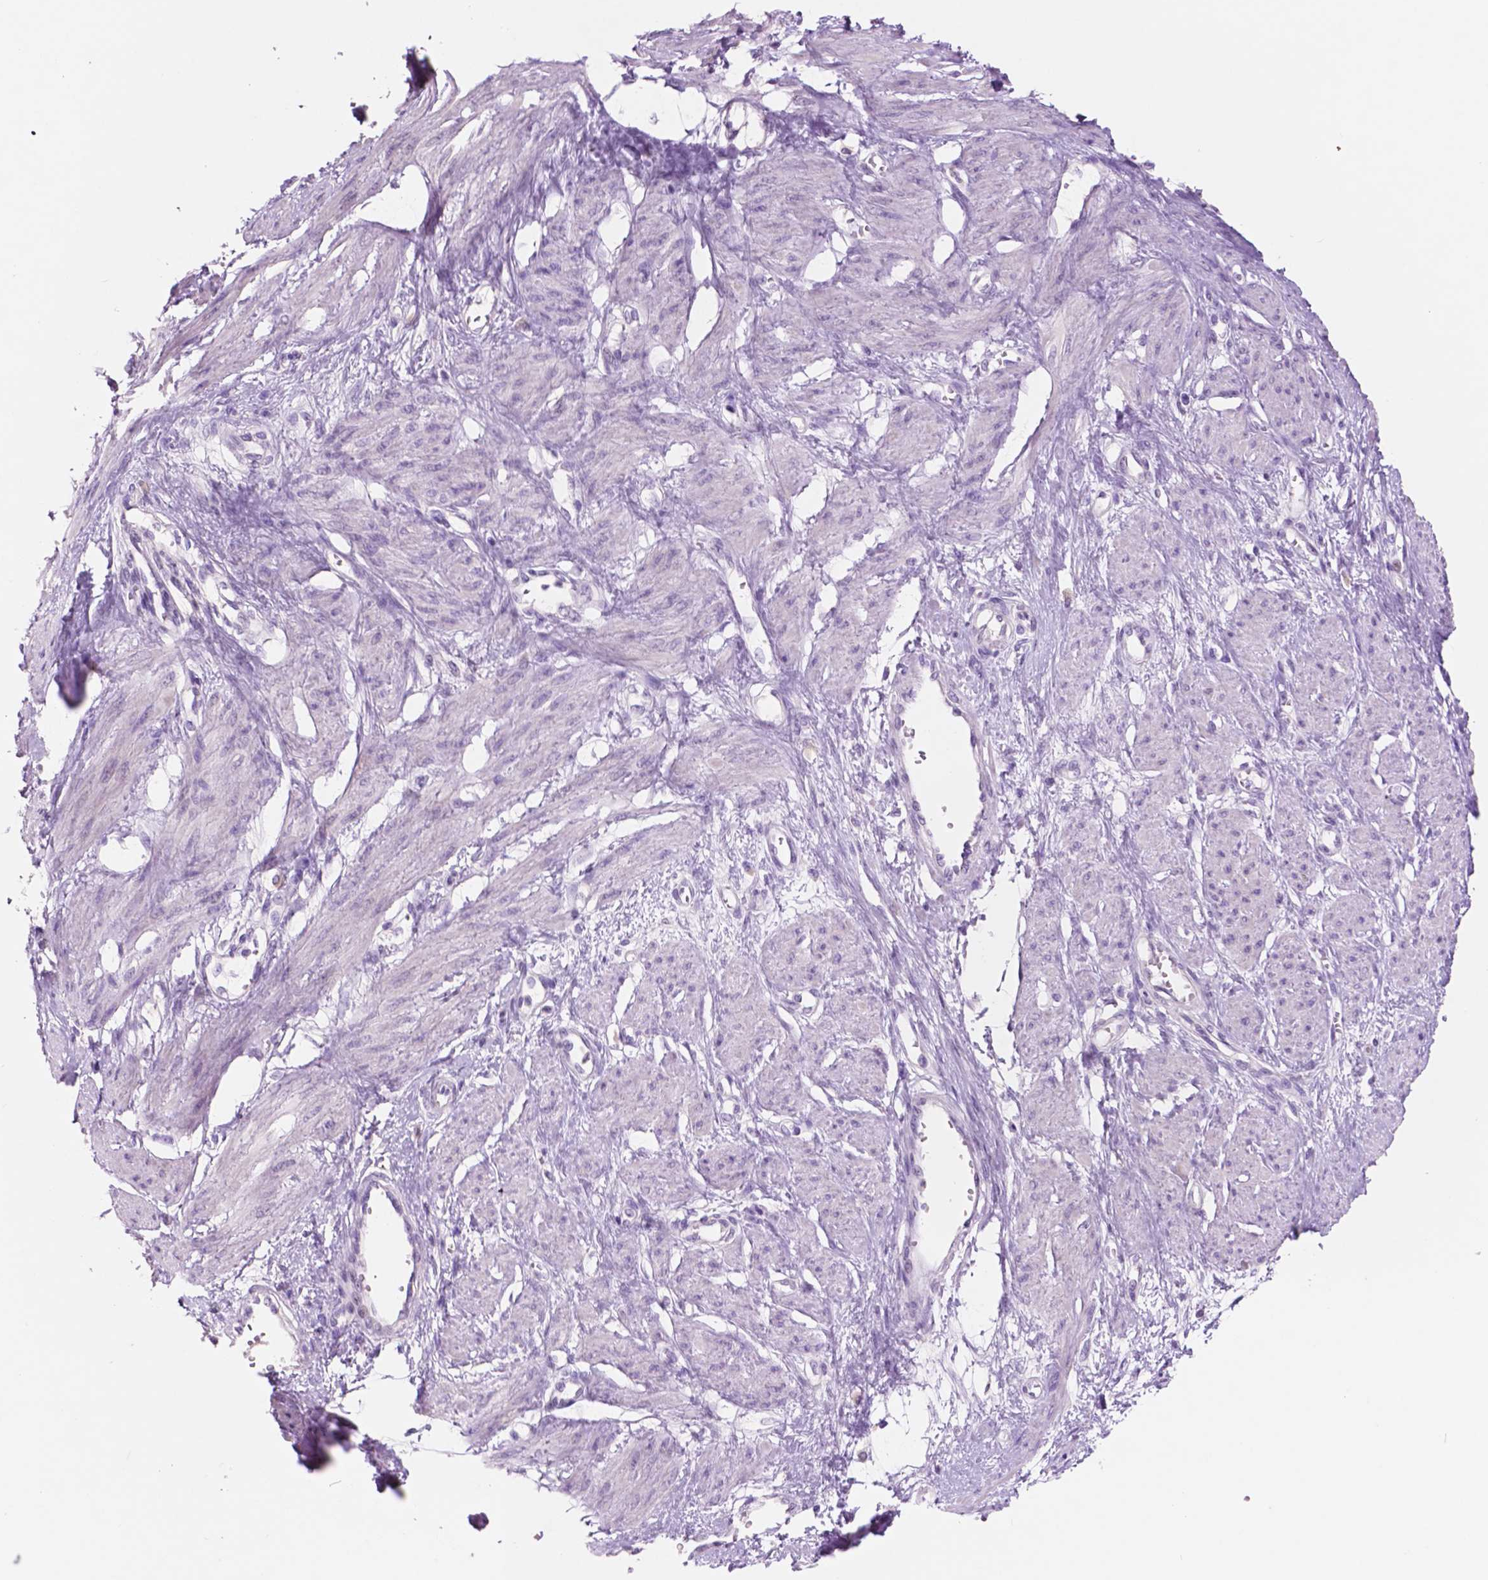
{"staining": {"intensity": "negative", "quantity": "none", "location": "none"}, "tissue": "smooth muscle", "cell_type": "Smooth muscle cells", "image_type": "normal", "snomed": [{"axis": "morphology", "description": "Normal tissue, NOS"}, {"axis": "topography", "description": "Smooth muscle"}, {"axis": "topography", "description": "Uterus"}], "caption": "Human smooth muscle stained for a protein using immunohistochemistry (IHC) exhibits no positivity in smooth muscle cells.", "gene": "IDO1", "patient": {"sex": "female", "age": 39}}